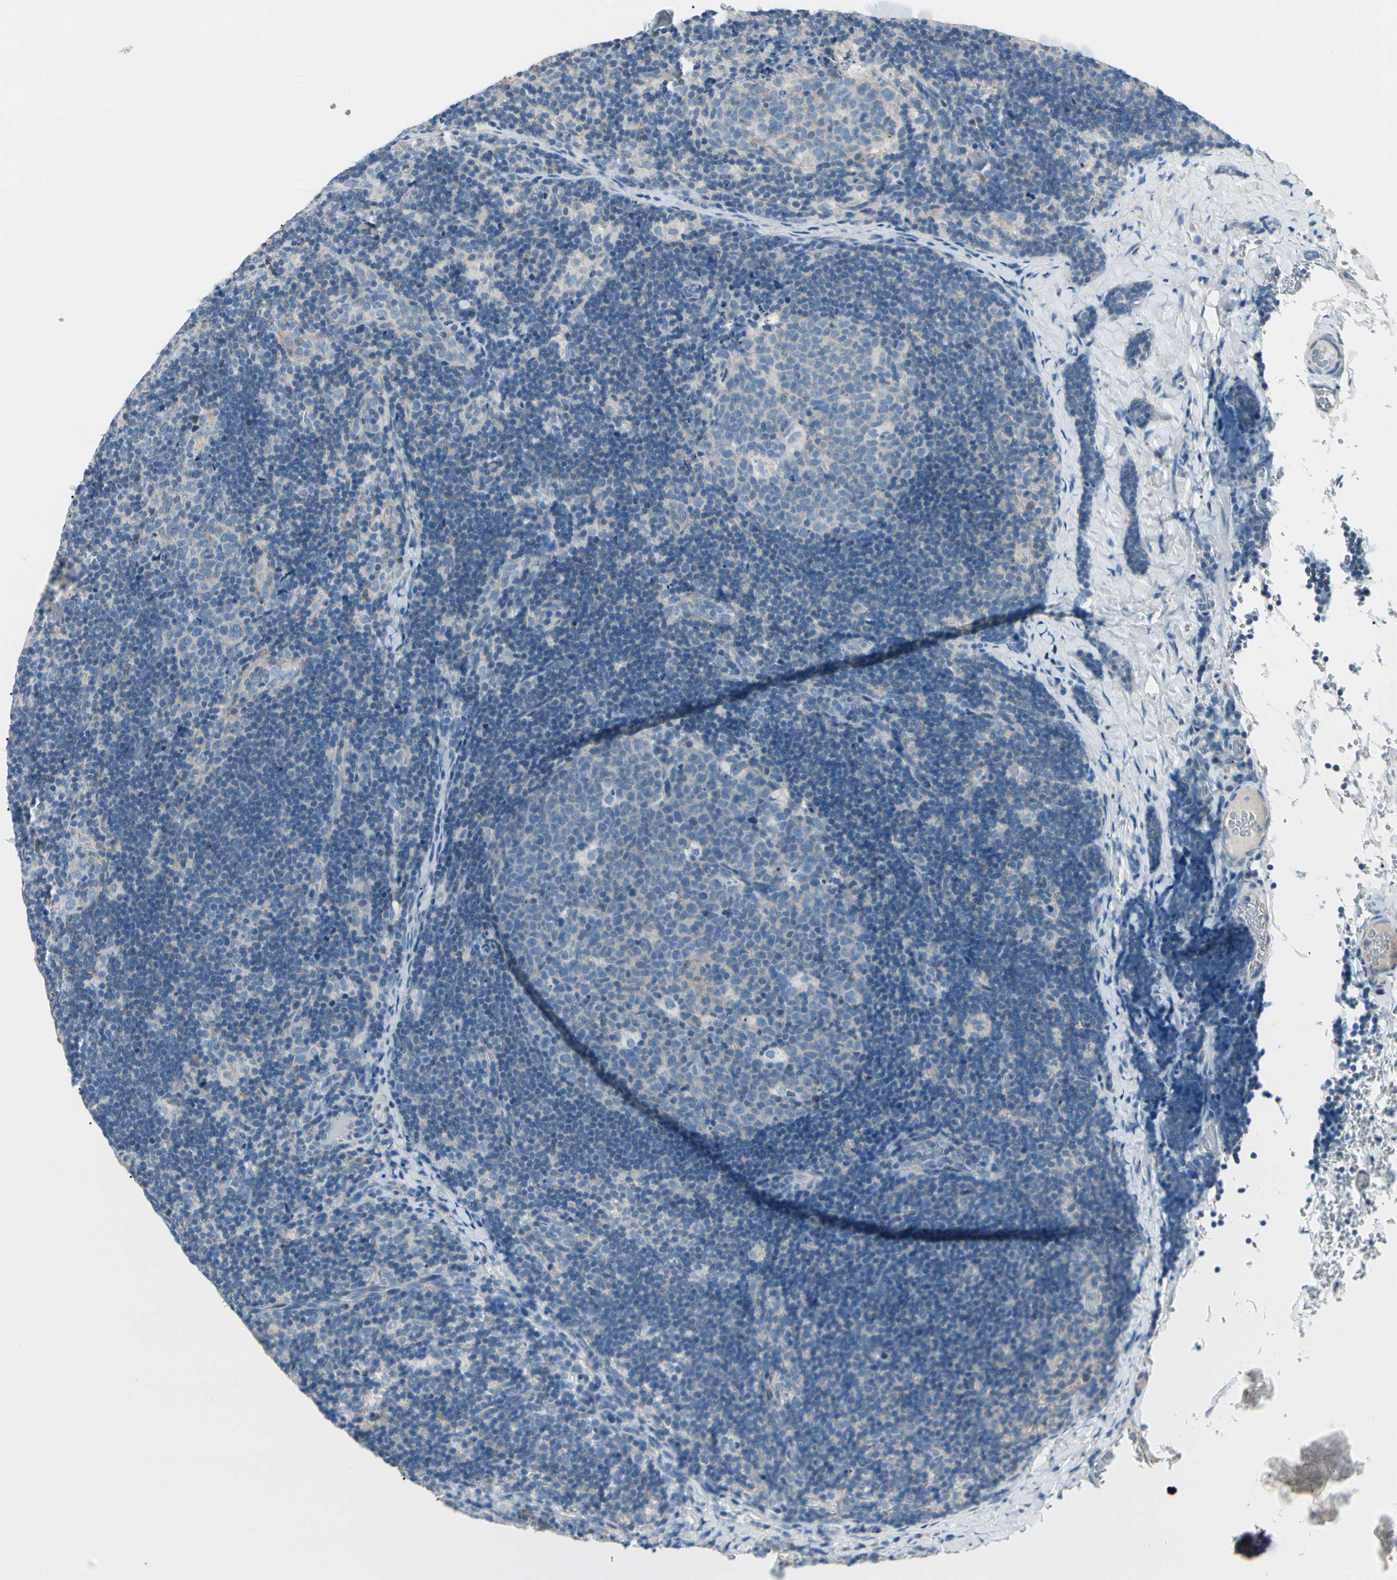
{"staining": {"intensity": "negative", "quantity": "none", "location": "none"}, "tissue": "lymph node", "cell_type": "Germinal center cells", "image_type": "normal", "snomed": [{"axis": "morphology", "description": "Normal tissue, NOS"}, {"axis": "topography", "description": "Lymph node"}], "caption": "This is an IHC histopathology image of unremarkable lymph node. There is no positivity in germinal center cells.", "gene": "DUSP12", "patient": {"sex": "female", "age": 14}}